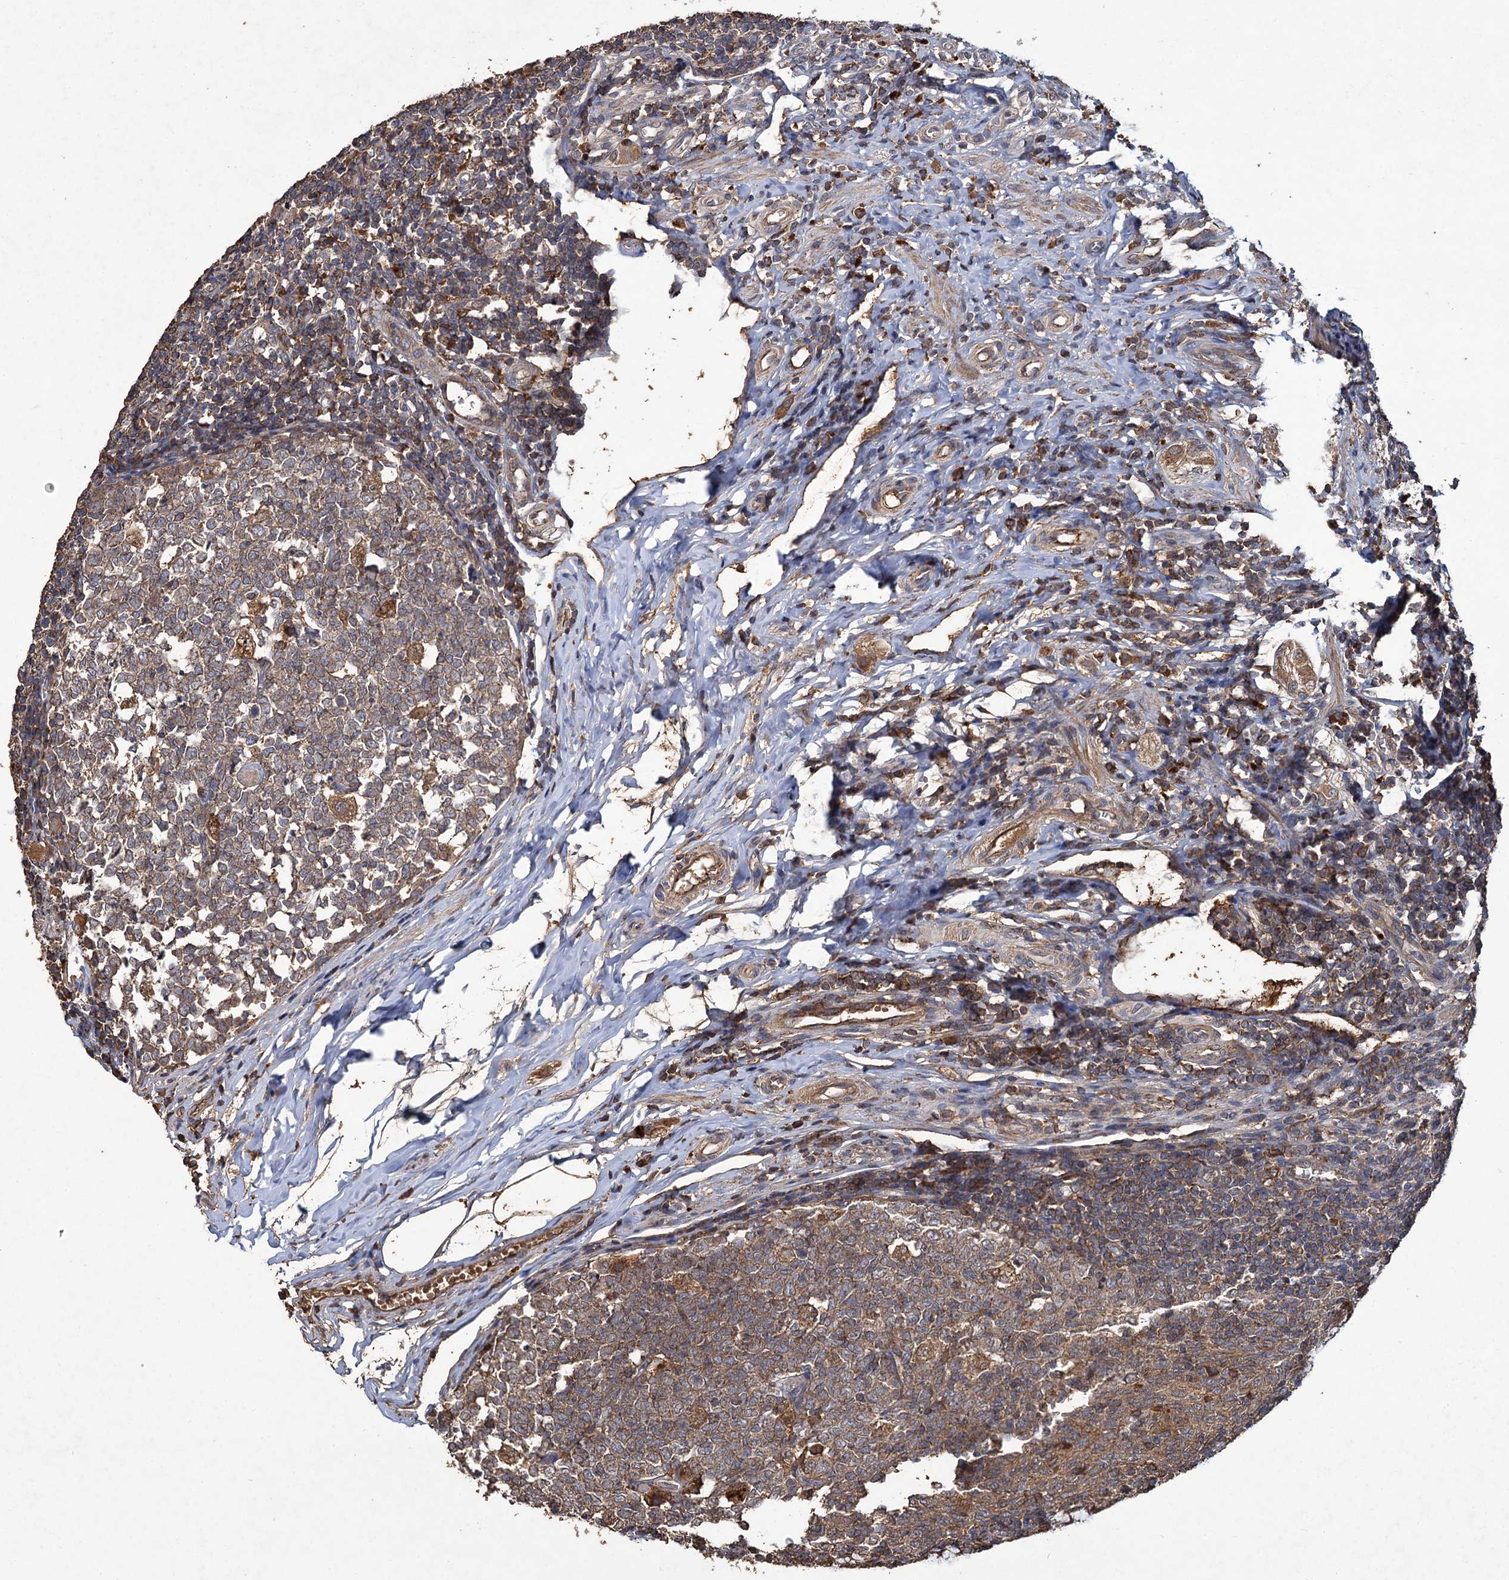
{"staining": {"intensity": "moderate", "quantity": ">75%", "location": "cytoplasmic/membranous"}, "tissue": "appendix", "cell_type": "Glandular cells", "image_type": "normal", "snomed": [{"axis": "morphology", "description": "Normal tissue, NOS"}, {"axis": "topography", "description": "Appendix"}], "caption": "Immunohistochemical staining of normal appendix reveals medium levels of moderate cytoplasmic/membranous expression in approximately >75% of glandular cells.", "gene": "GCLC", "patient": {"sex": "male", "age": 14}}